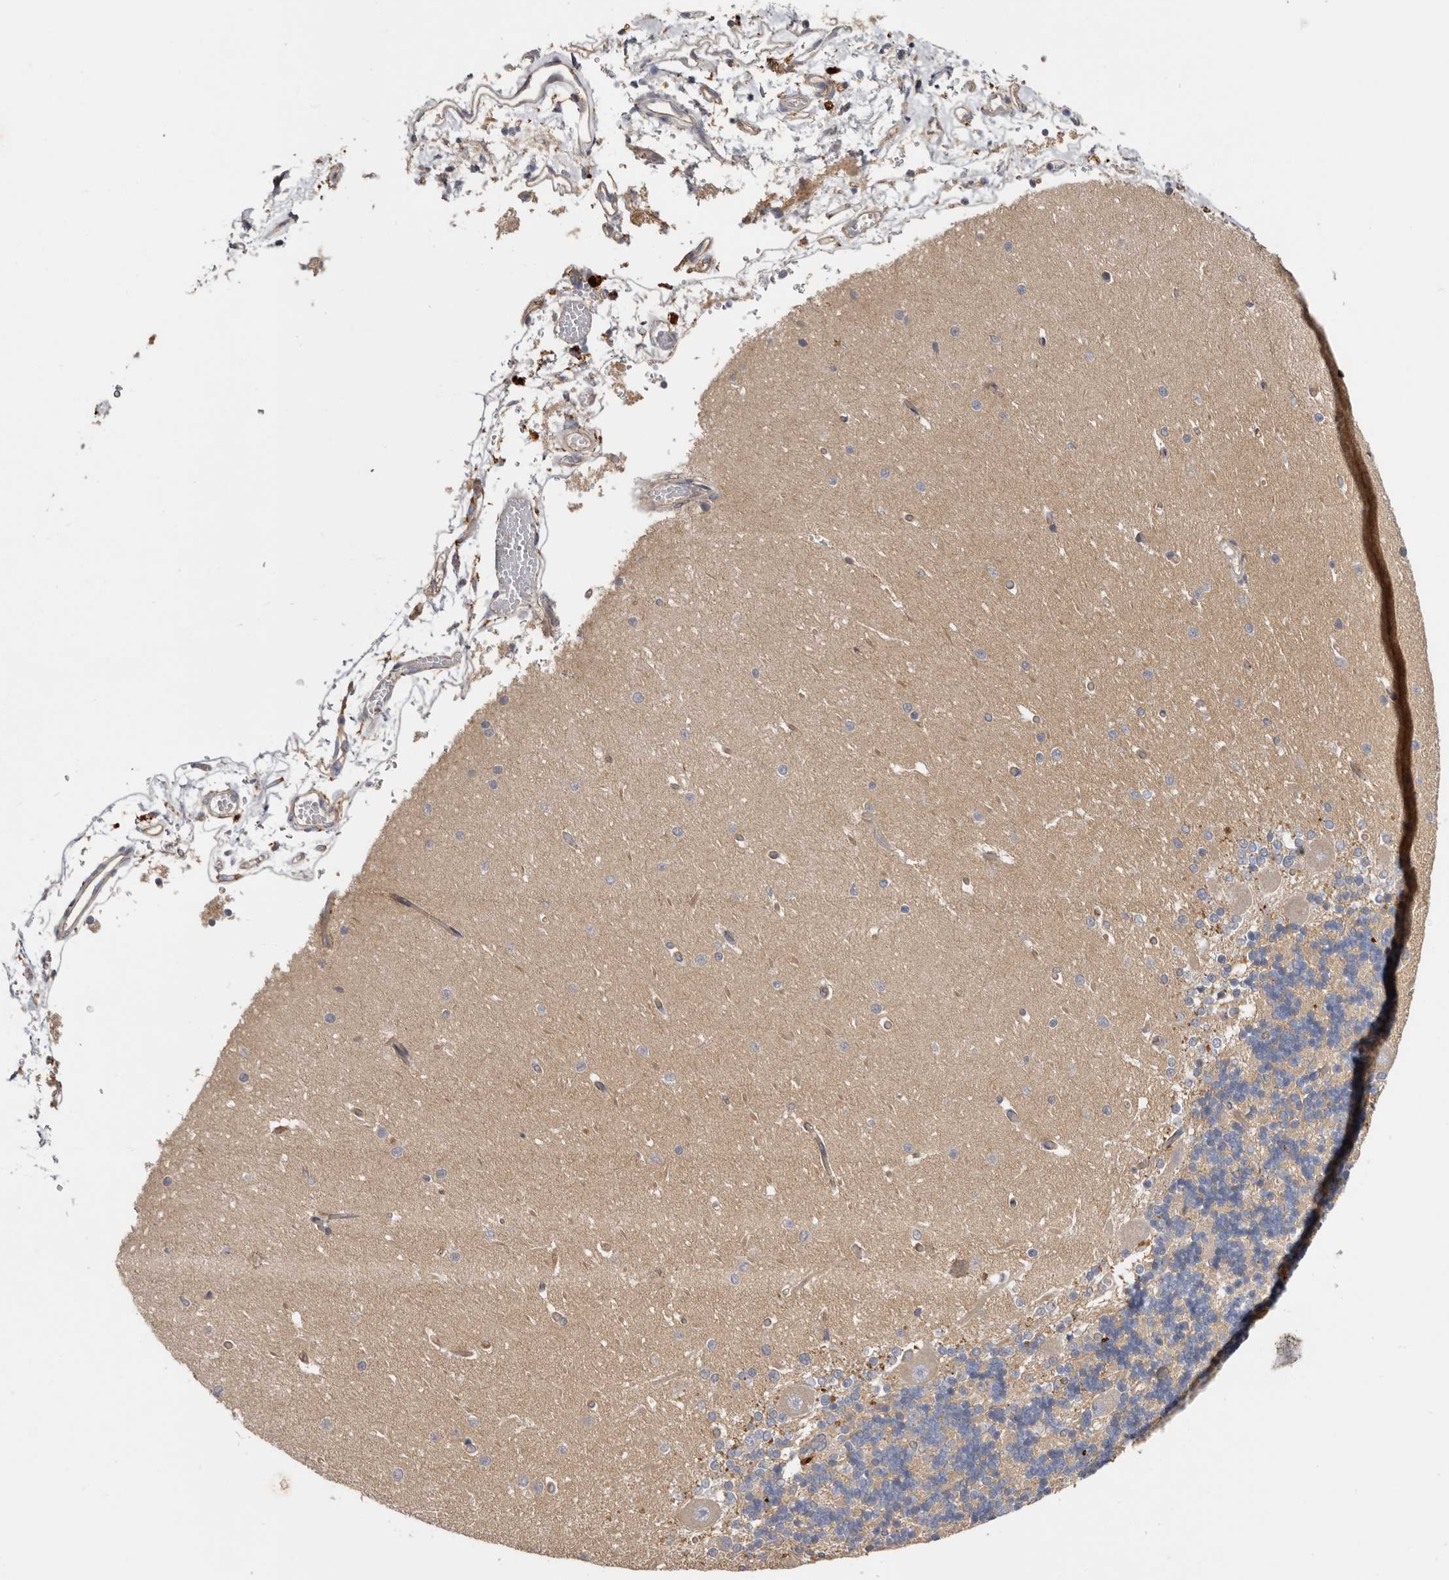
{"staining": {"intensity": "negative", "quantity": "none", "location": "none"}, "tissue": "cerebellum", "cell_type": "Cells in granular layer", "image_type": "normal", "snomed": [{"axis": "morphology", "description": "Normal tissue, NOS"}, {"axis": "topography", "description": "Cerebellum"}], "caption": "High power microscopy histopathology image of an IHC photomicrograph of normal cerebellum, revealing no significant expression in cells in granular layer. (Stains: DAB (3,3'-diaminobenzidine) immunohistochemistry with hematoxylin counter stain, Microscopy: brightfield microscopy at high magnification).", "gene": "INKA2", "patient": {"sex": "male", "age": 37}}